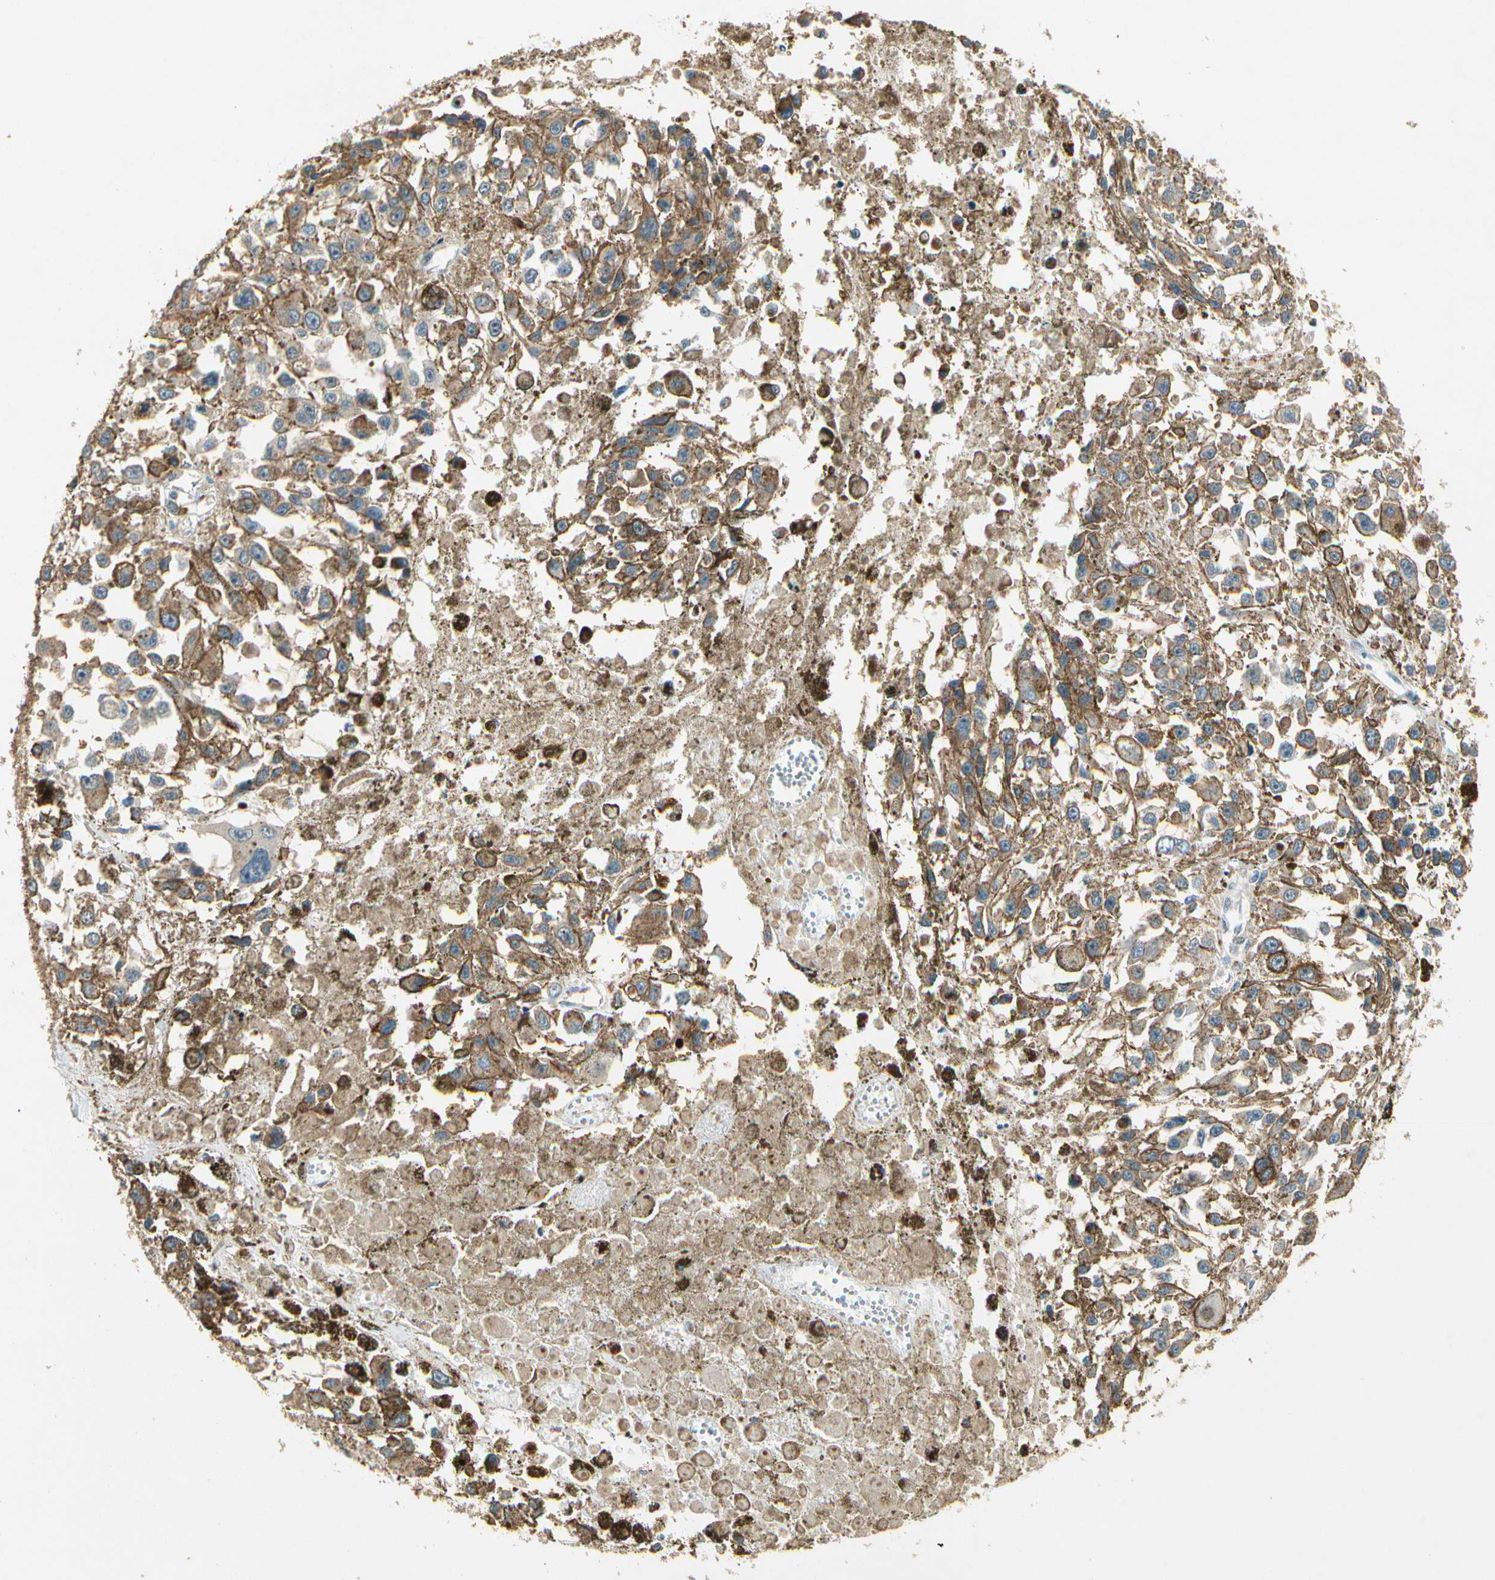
{"staining": {"intensity": "moderate", "quantity": ">75%", "location": "cytoplasmic/membranous,nuclear"}, "tissue": "melanoma", "cell_type": "Tumor cells", "image_type": "cancer", "snomed": [{"axis": "morphology", "description": "Malignant melanoma, Metastatic site"}, {"axis": "topography", "description": "Lymph node"}], "caption": "A histopathology image of human malignant melanoma (metastatic site) stained for a protein reveals moderate cytoplasmic/membranous and nuclear brown staining in tumor cells.", "gene": "EIF1AX", "patient": {"sex": "male", "age": 59}}